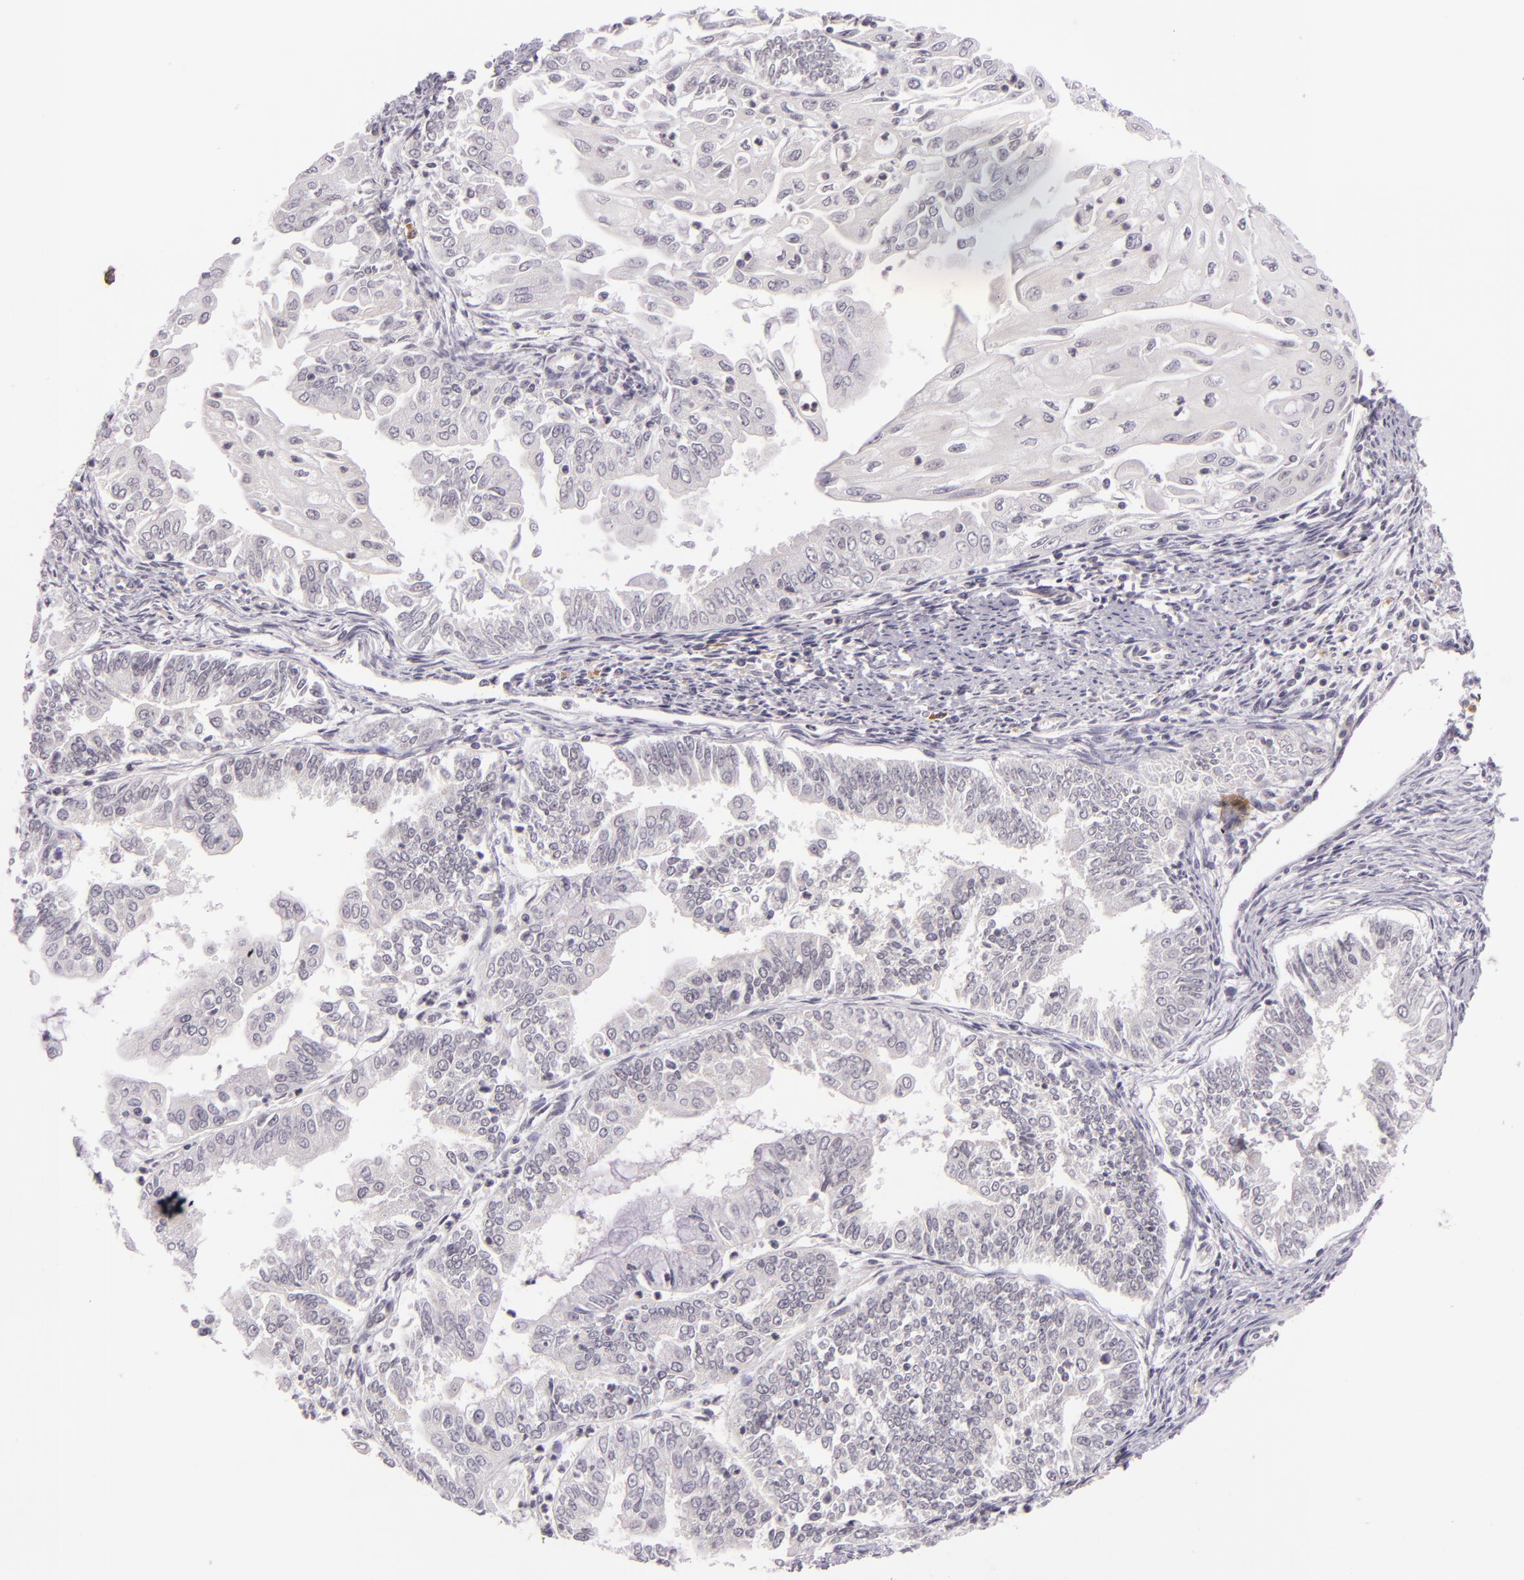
{"staining": {"intensity": "negative", "quantity": "none", "location": "none"}, "tissue": "endometrial cancer", "cell_type": "Tumor cells", "image_type": "cancer", "snomed": [{"axis": "morphology", "description": "Adenocarcinoma, NOS"}, {"axis": "topography", "description": "Endometrium"}], "caption": "The immunohistochemistry image has no significant positivity in tumor cells of adenocarcinoma (endometrial) tissue. (Brightfield microscopy of DAB (3,3'-diaminobenzidine) immunohistochemistry at high magnification).", "gene": "CASP8", "patient": {"sex": "female", "age": 75}}